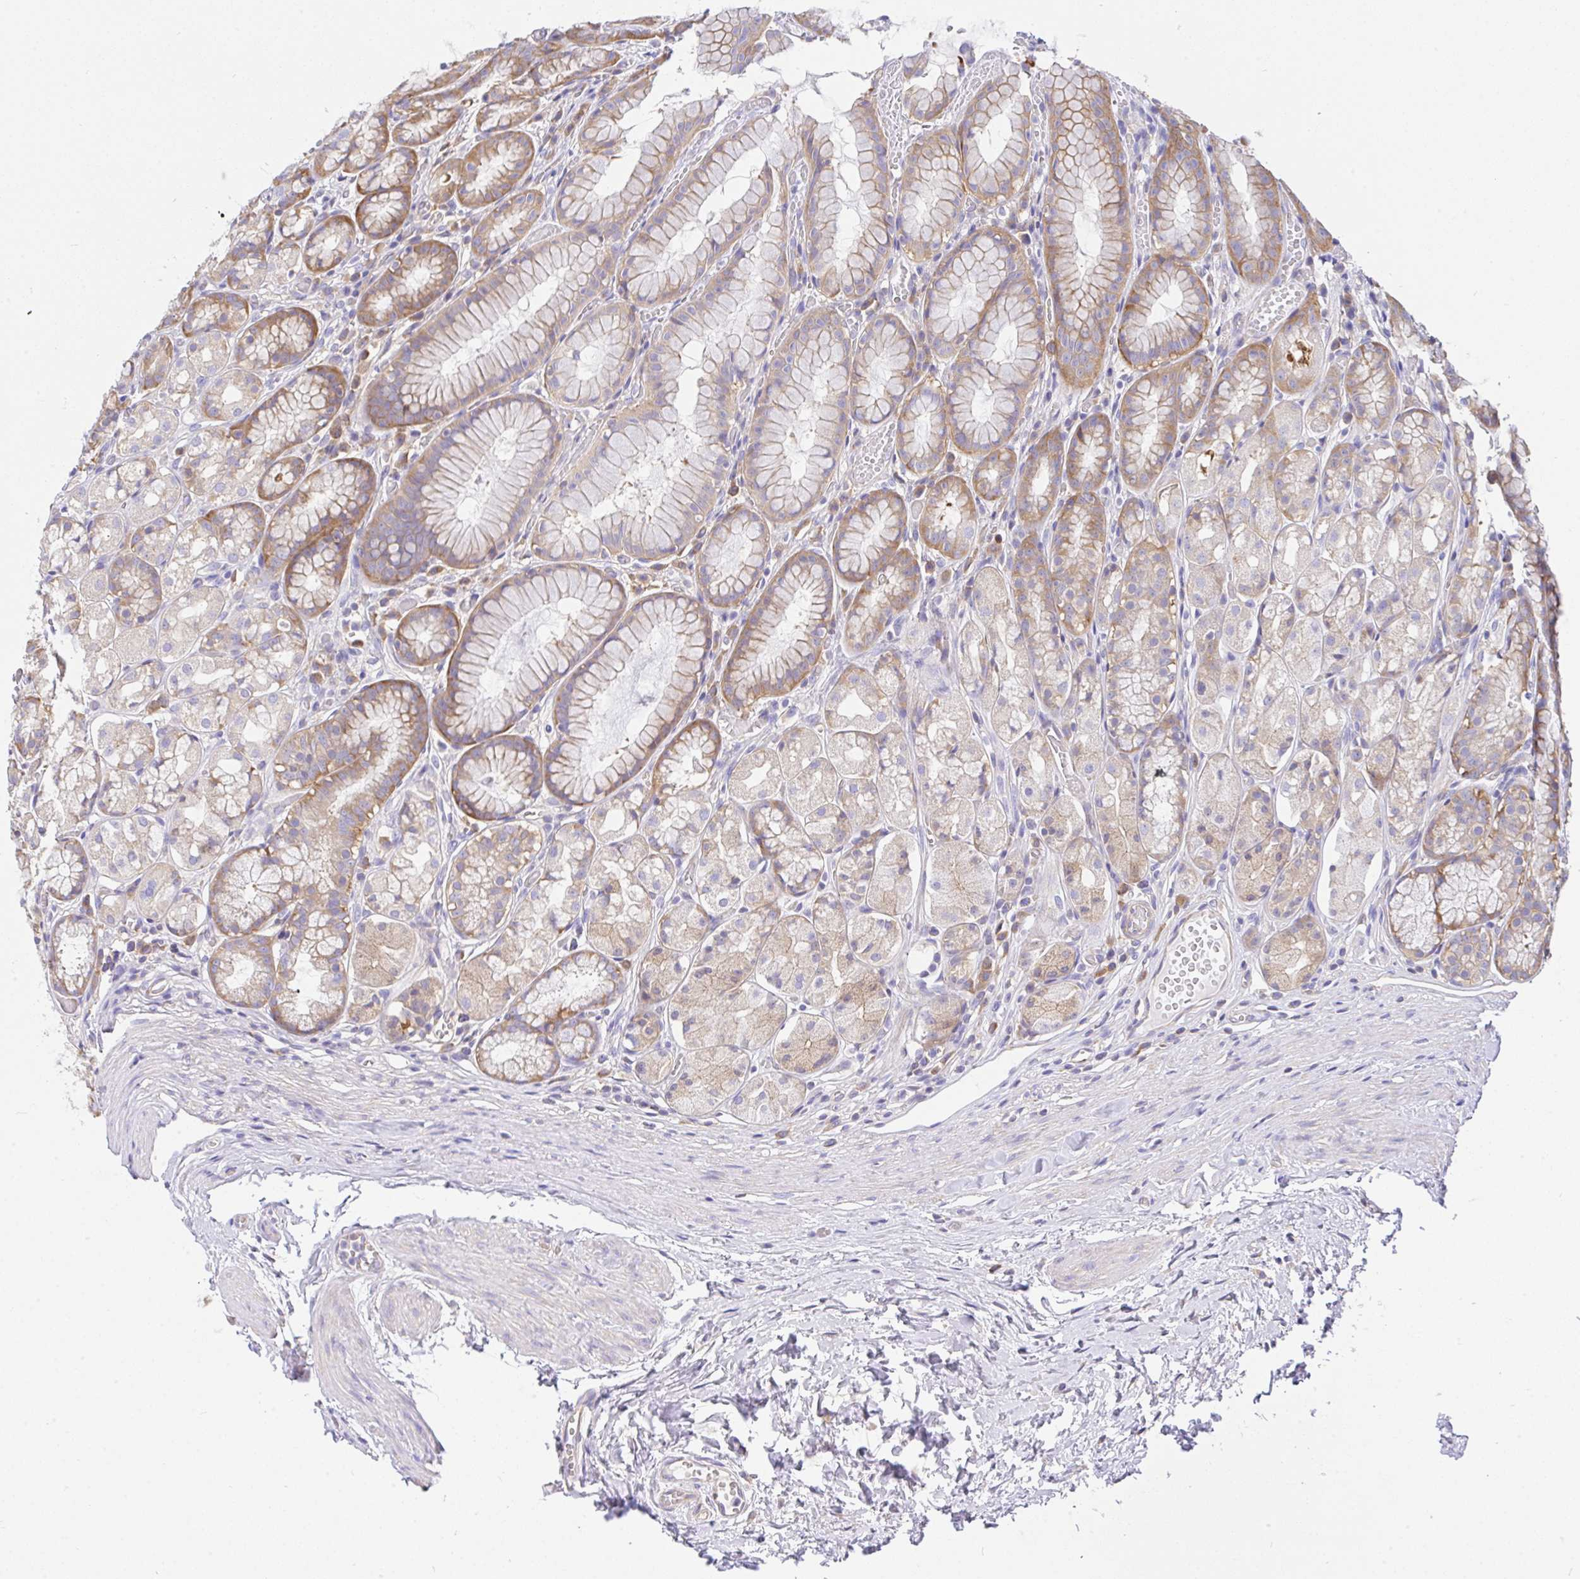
{"staining": {"intensity": "moderate", "quantity": "25%-75%", "location": "cytoplasmic/membranous"}, "tissue": "stomach", "cell_type": "Glandular cells", "image_type": "normal", "snomed": [{"axis": "morphology", "description": "Normal tissue, NOS"}, {"axis": "topography", "description": "Smooth muscle"}, {"axis": "topography", "description": "Stomach"}], "caption": "Immunohistochemistry (IHC) of benign human stomach reveals medium levels of moderate cytoplasmic/membranous expression in approximately 25%-75% of glandular cells. Using DAB (3,3'-diaminobenzidine) (brown) and hematoxylin (blue) stains, captured at high magnification using brightfield microscopy.", "gene": "GFPT2", "patient": {"sex": "male", "age": 70}}